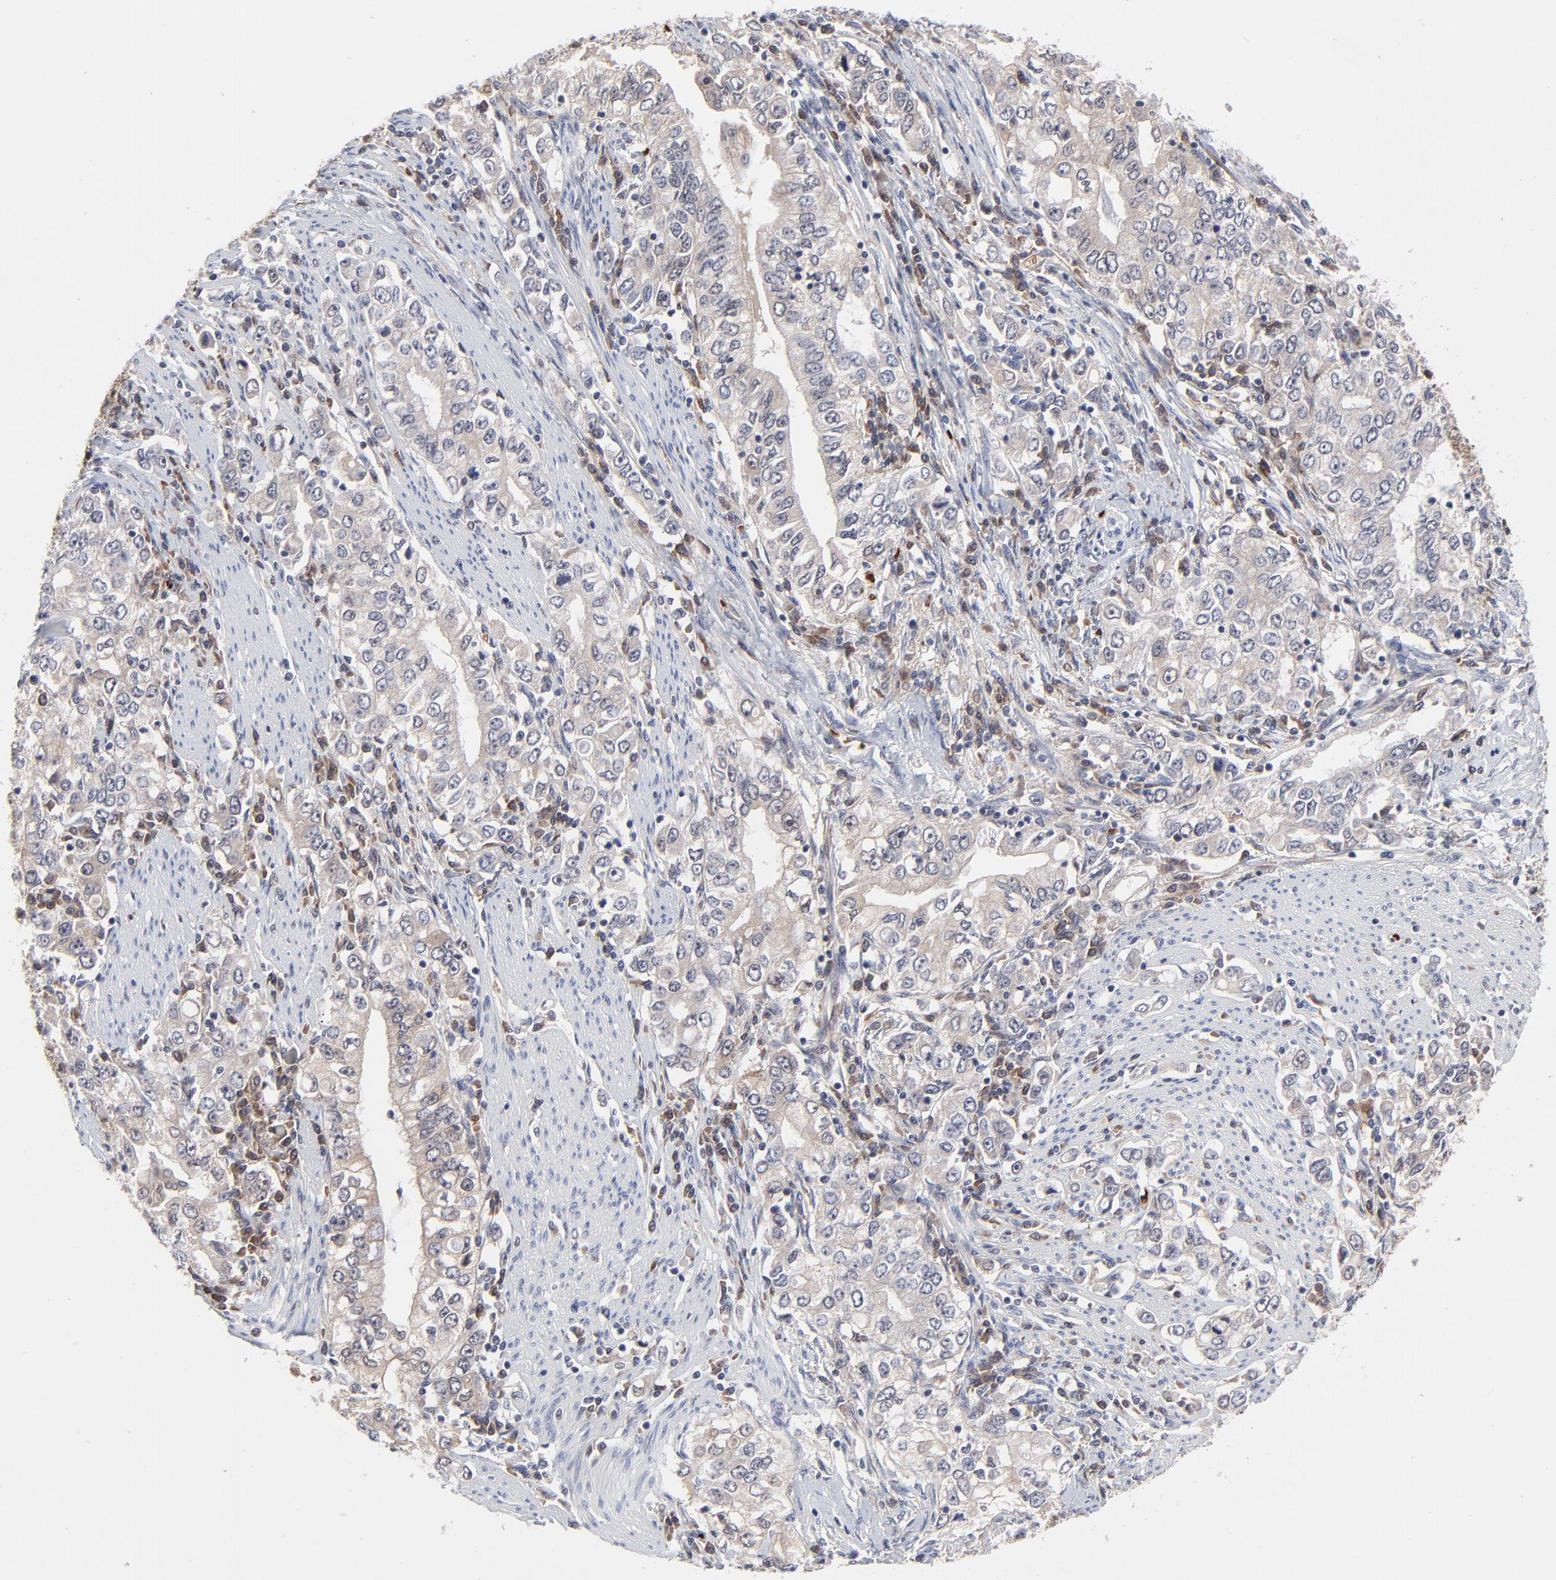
{"staining": {"intensity": "weak", "quantity": "25%-75%", "location": "cytoplasmic/membranous"}, "tissue": "stomach cancer", "cell_type": "Tumor cells", "image_type": "cancer", "snomed": [{"axis": "morphology", "description": "Adenocarcinoma, NOS"}, {"axis": "topography", "description": "Stomach, lower"}], "caption": "Immunohistochemical staining of adenocarcinoma (stomach) shows weak cytoplasmic/membranous protein staining in approximately 25%-75% of tumor cells.", "gene": "CASP10", "patient": {"sex": "female", "age": 72}}